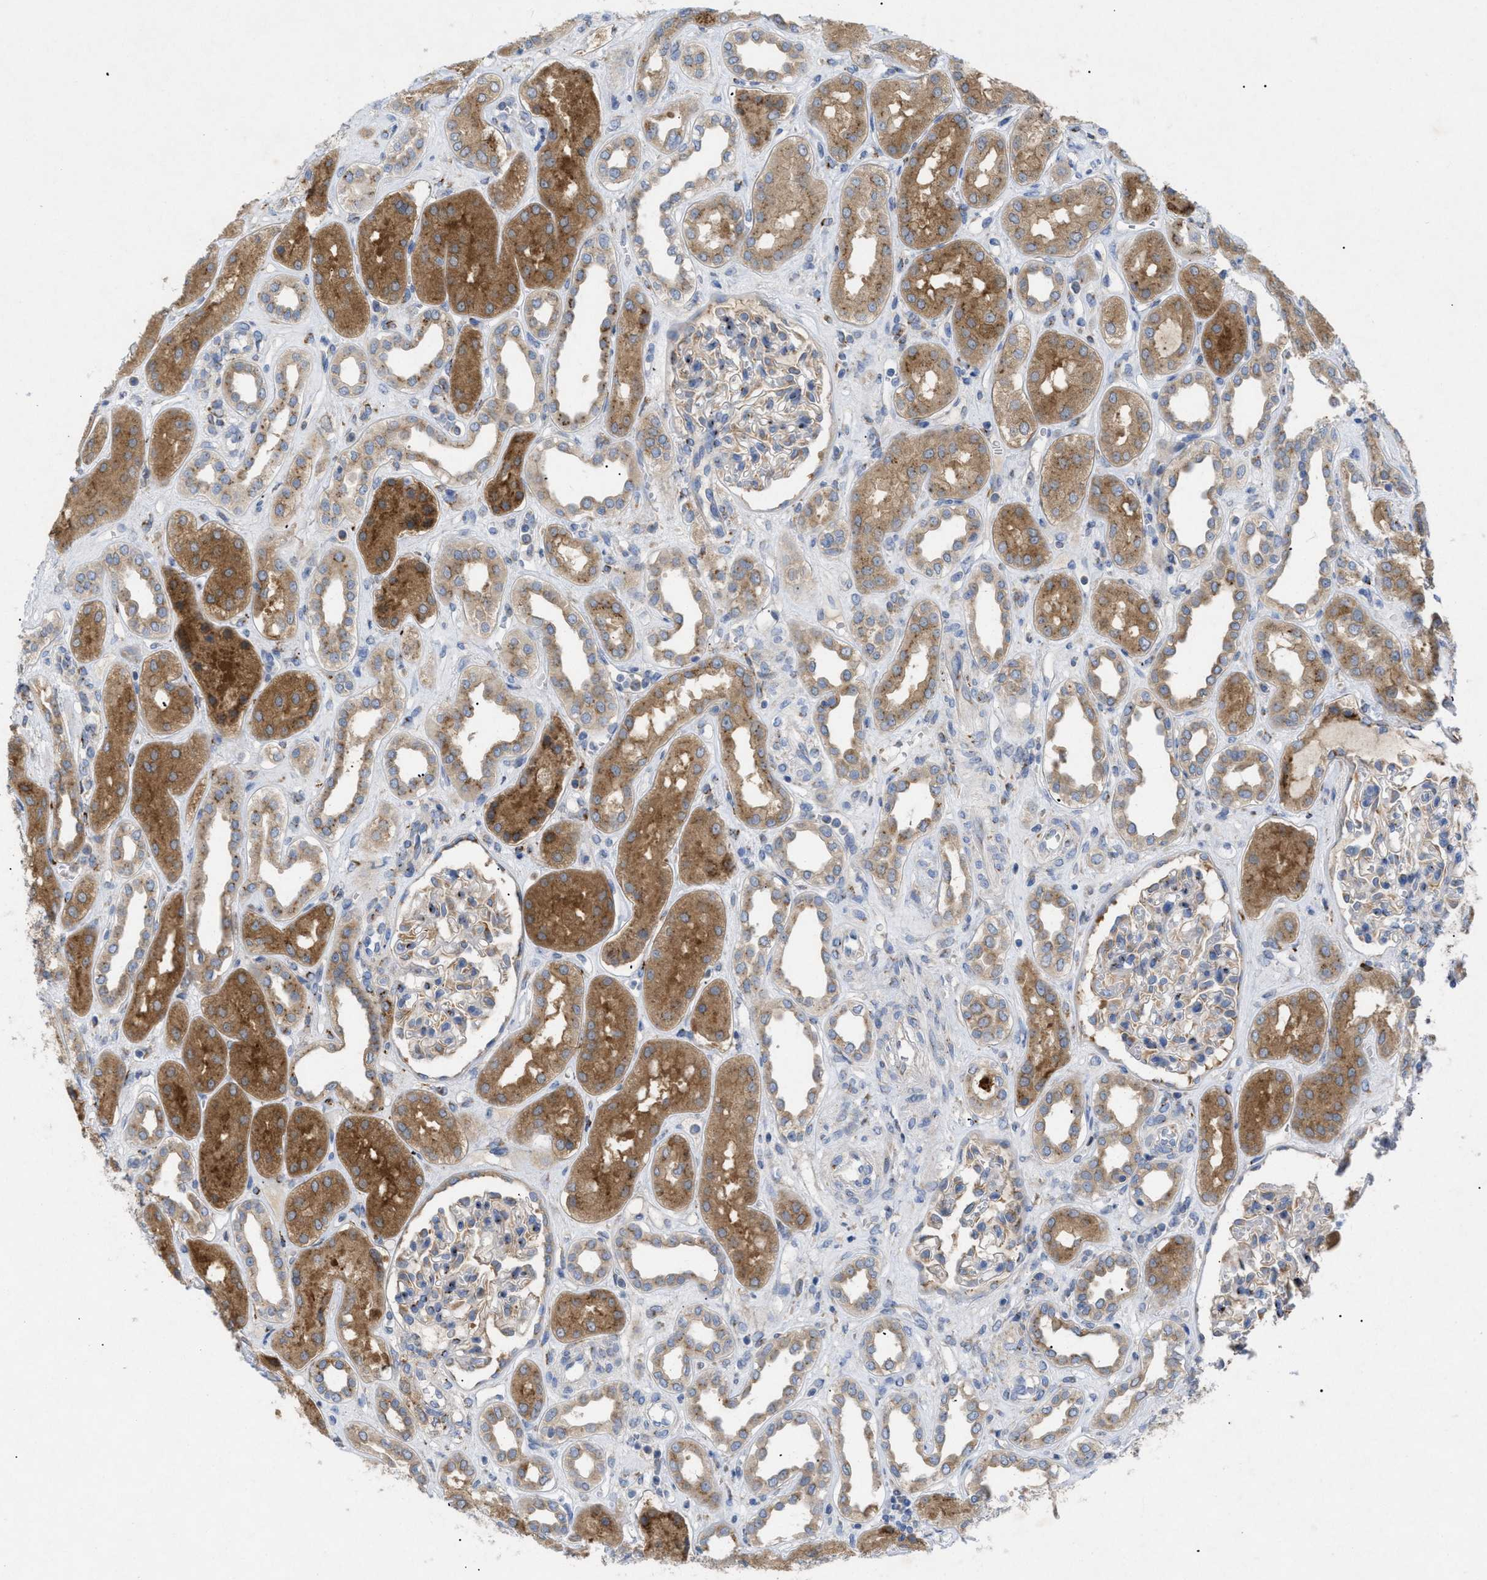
{"staining": {"intensity": "moderate", "quantity": "<25%", "location": "cytoplasmic/membranous"}, "tissue": "kidney", "cell_type": "Cells in glomeruli", "image_type": "normal", "snomed": [{"axis": "morphology", "description": "Normal tissue, NOS"}, {"axis": "topography", "description": "Kidney"}], "caption": "Brown immunohistochemical staining in benign kidney demonstrates moderate cytoplasmic/membranous positivity in approximately <25% of cells in glomeruli. Ihc stains the protein in brown and the nuclei are stained blue.", "gene": "SLC50A1", "patient": {"sex": "male", "age": 59}}